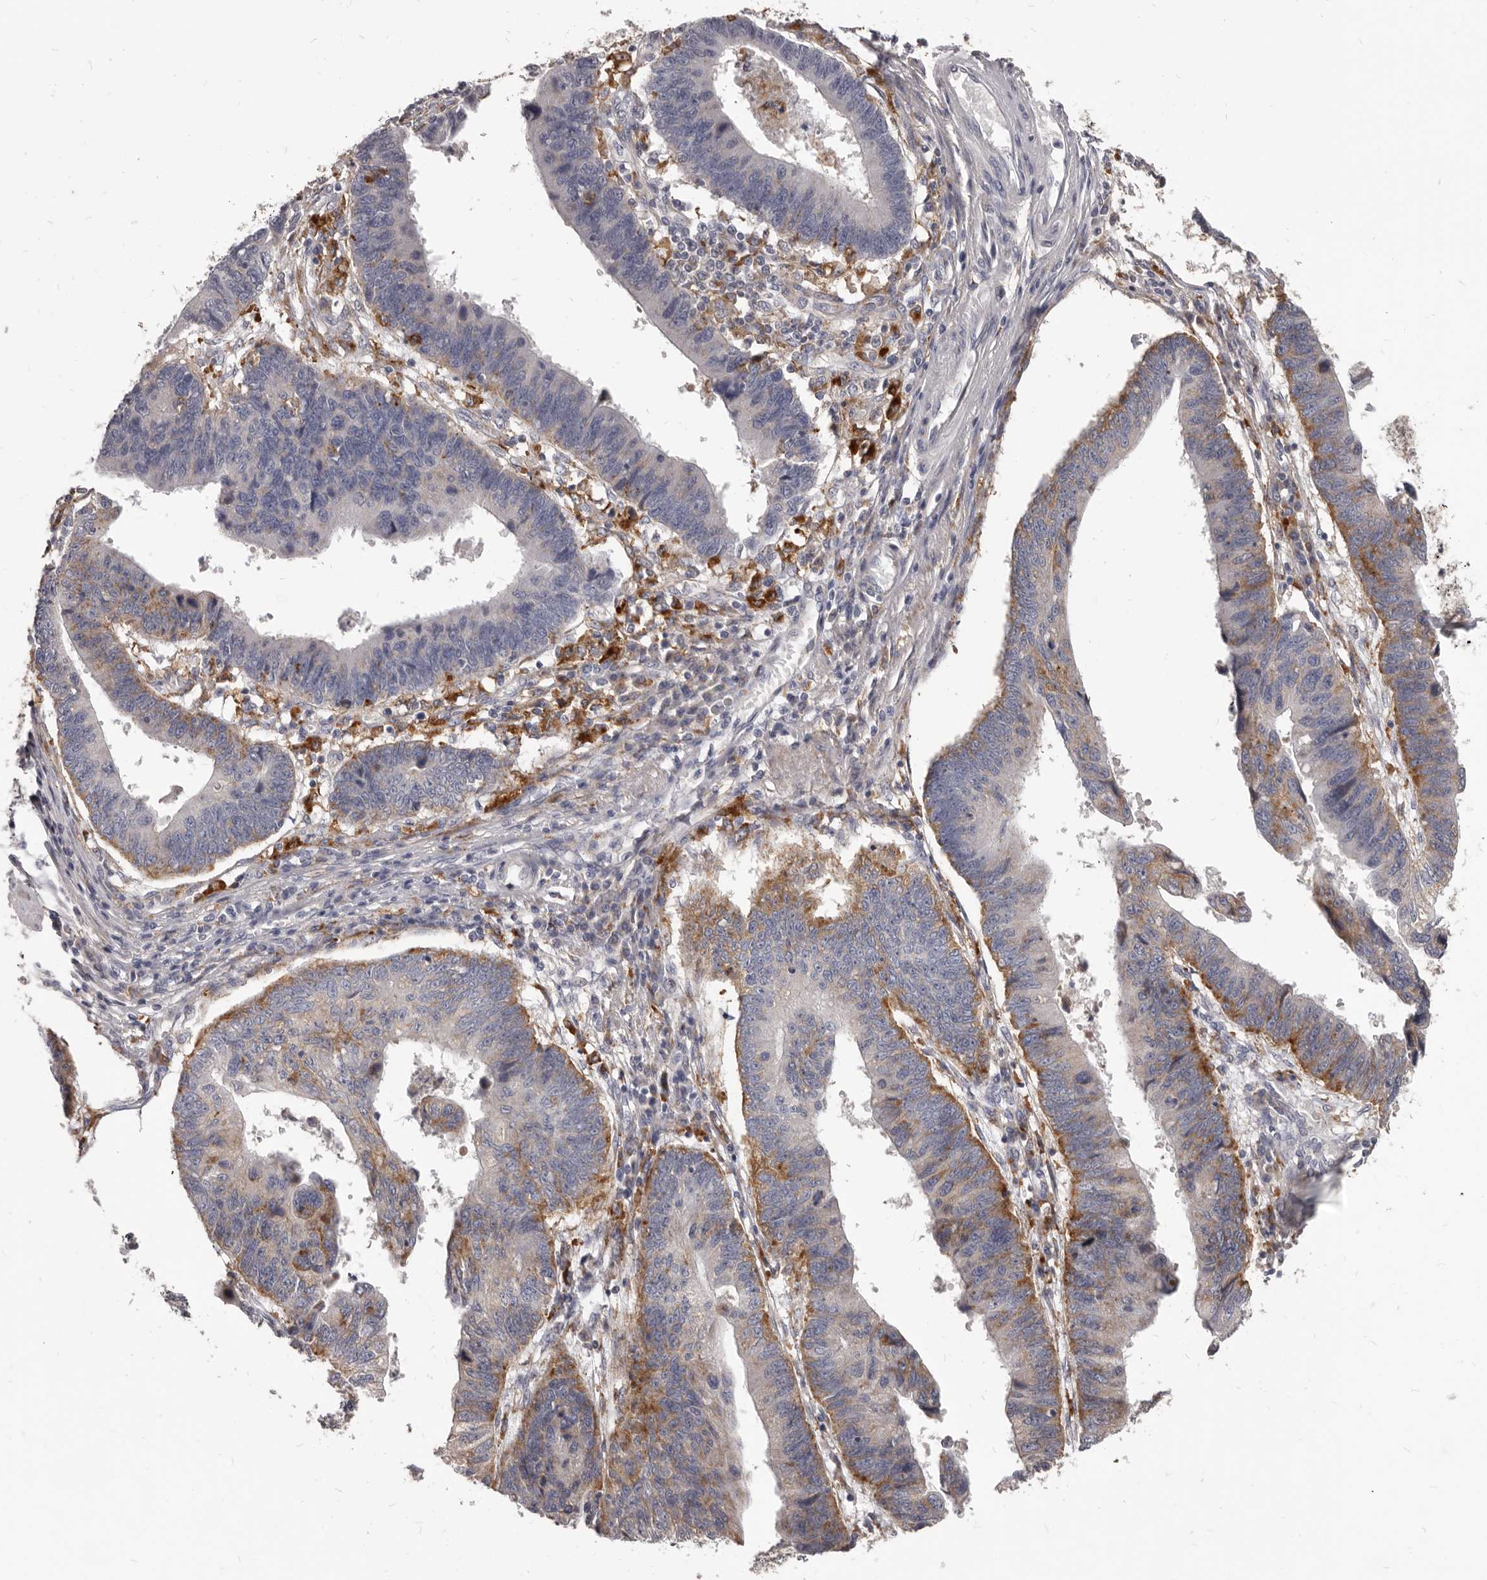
{"staining": {"intensity": "moderate", "quantity": "25%-75%", "location": "cytoplasmic/membranous"}, "tissue": "stomach cancer", "cell_type": "Tumor cells", "image_type": "cancer", "snomed": [{"axis": "morphology", "description": "Adenocarcinoma, NOS"}, {"axis": "topography", "description": "Stomach"}], "caption": "Protein expression analysis of human stomach cancer (adenocarcinoma) reveals moderate cytoplasmic/membranous positivity in about 25%-75% of tumor cells.", "gene": "PI4K2A", "patient": {"sex": "male", "age": 59}}